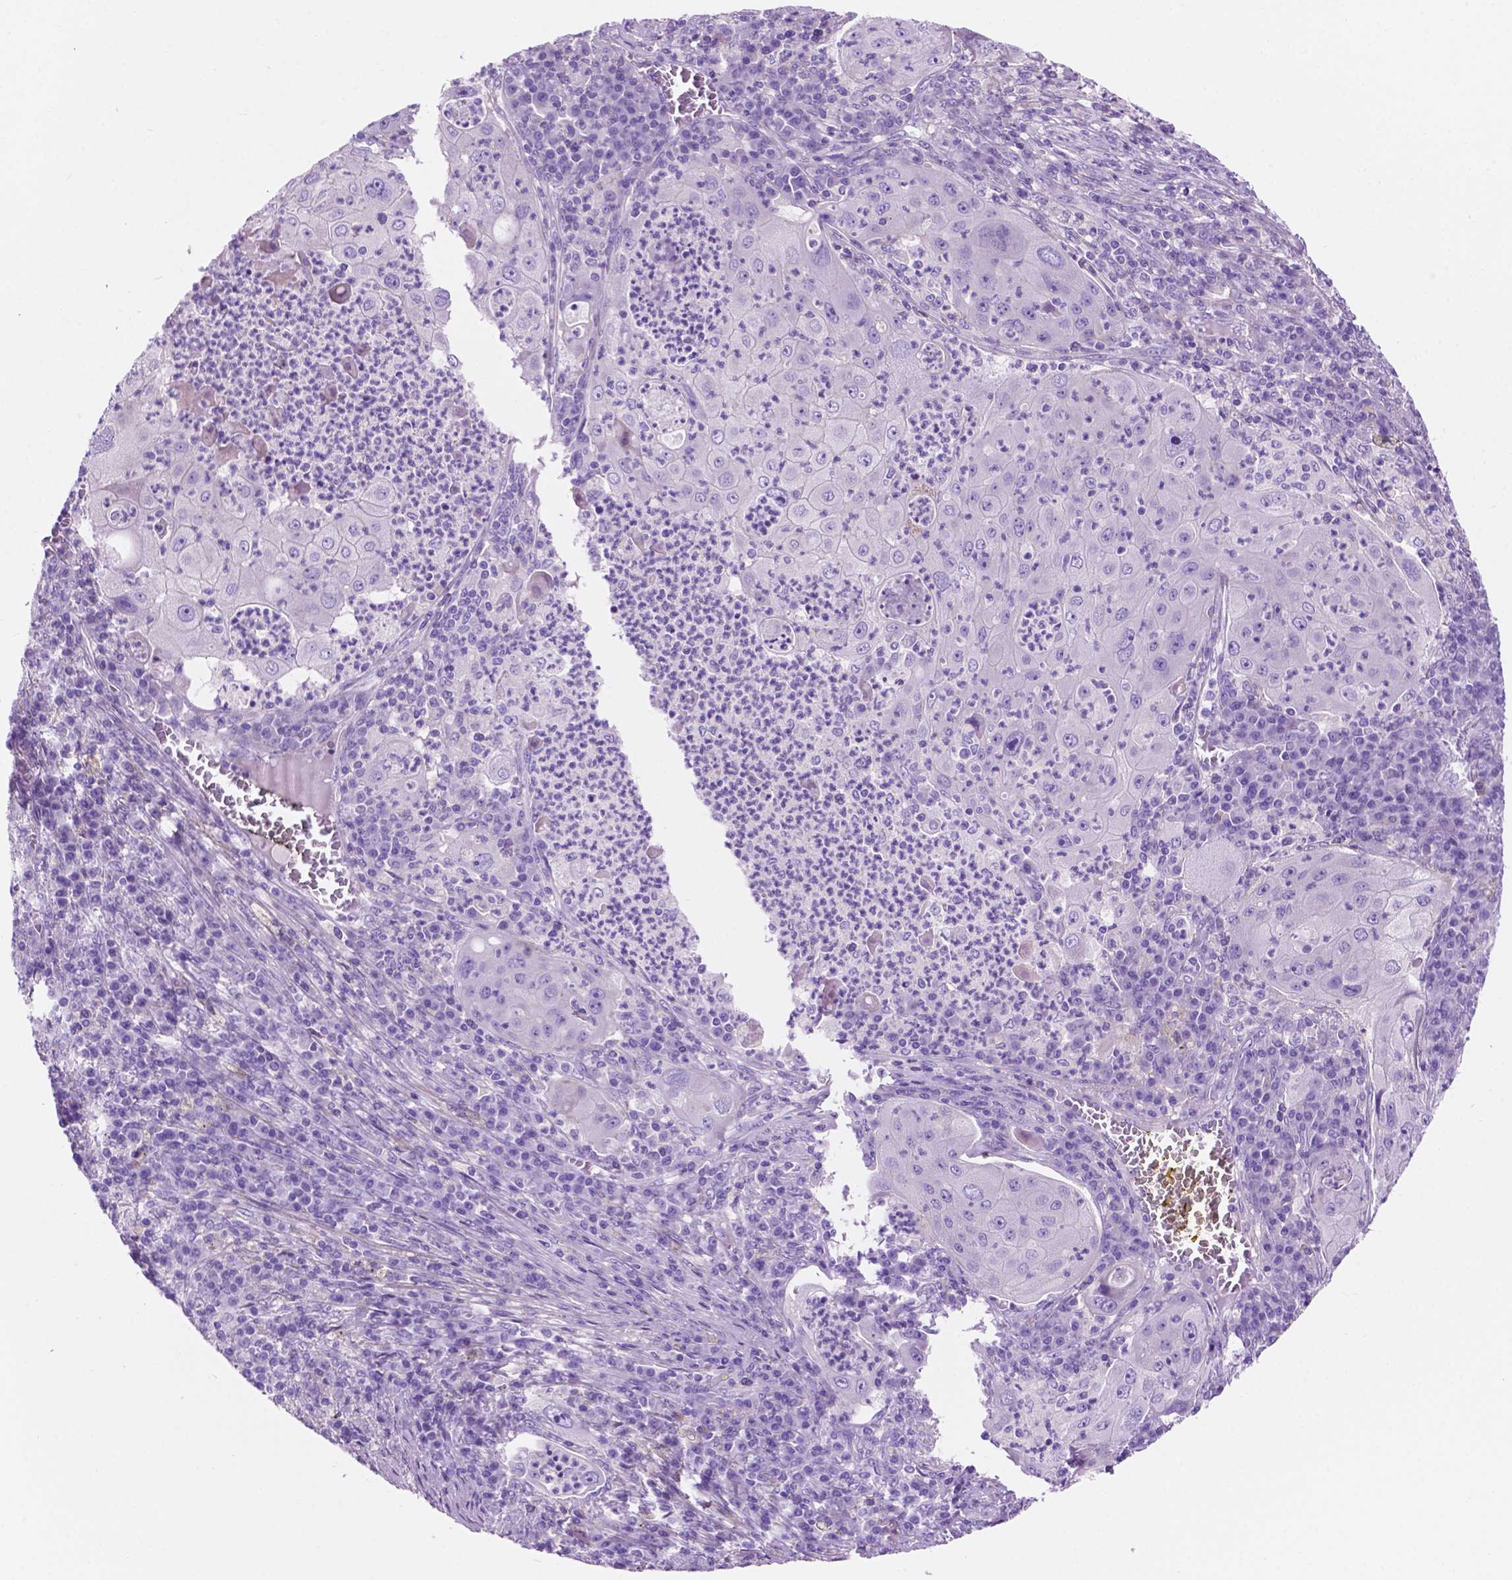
{"staining": {"intensity": "negative", "quantity": "none", "location": "none"}, "tissue": "lung cancer", "cell_type": "Tumor cells", "image_type": "cancer", "snomed": [{"axis": "morphology", "description": "Squamous cell carcinoma, NOS"}, {"axis": "topography", "description": "Lung"}], "caption": "A high-resolution image shows immunohistochemistry staining of lung squamous cell carcinoma, which exhibits no significant expression in tumor cells.", "gene": "IGFN1", "patient": {"sex": "female", "age": 59}}